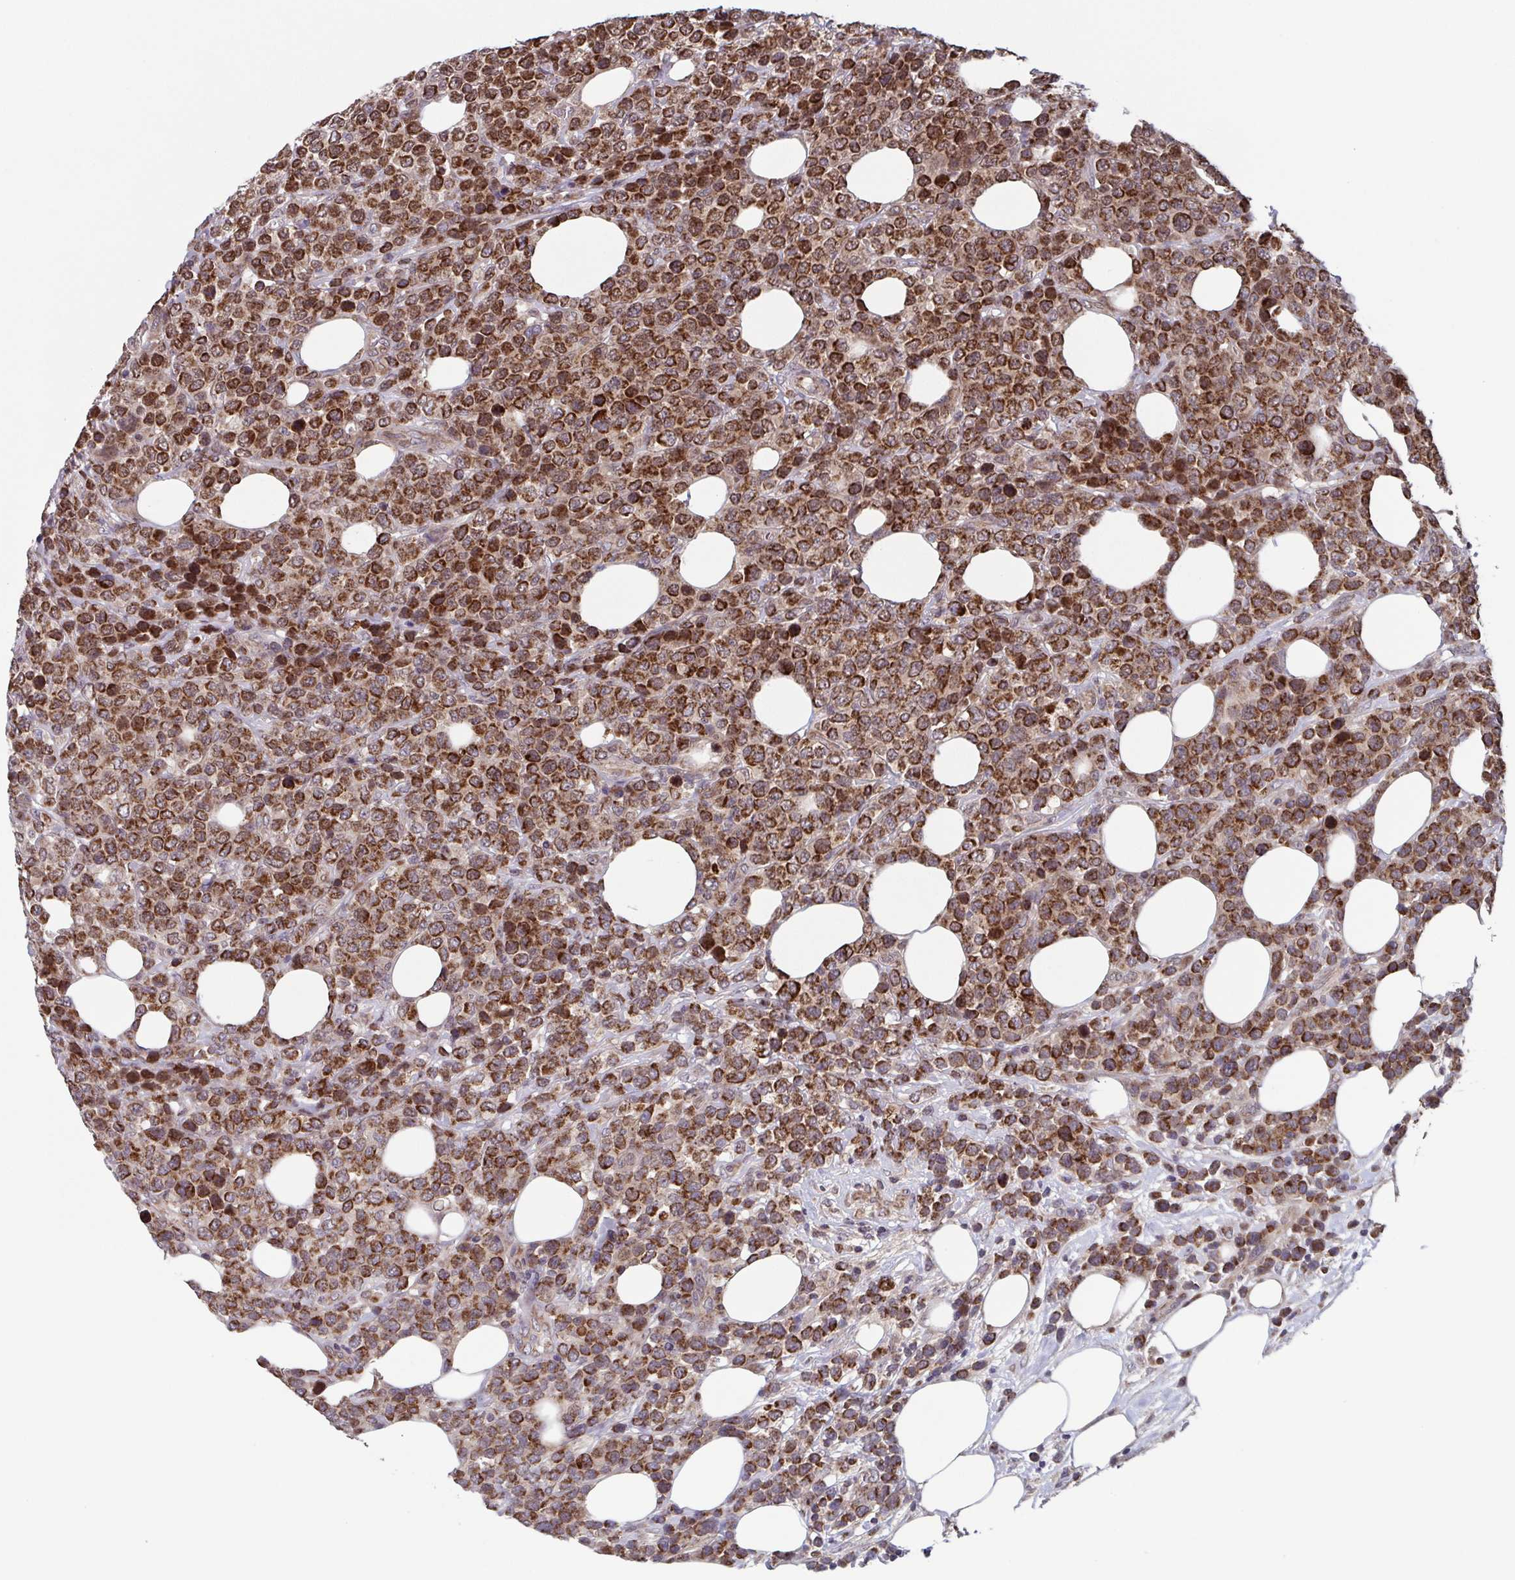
{"staining": {"intensity": "strong", "quantity": ">75%", "location": "cytoplasmic/membranous"}, "tissue": "lymphoma", "cell_type": "Tumor cells", "image_type": "cancer", "snomed": [{"axis": "morphology", "description": "Malignant lymphoma, non-Hodgkin's type, High grade"}, {"axis": "topography", "description": "Soft tissue"}], "caption": "Human high-grade malignant lymphoma, non-Hodgkin's type stained with a protein marker shows strong staining in tumor cells.", "gene": "TTC19", "patient": {"sex": "female", "age": 56}}